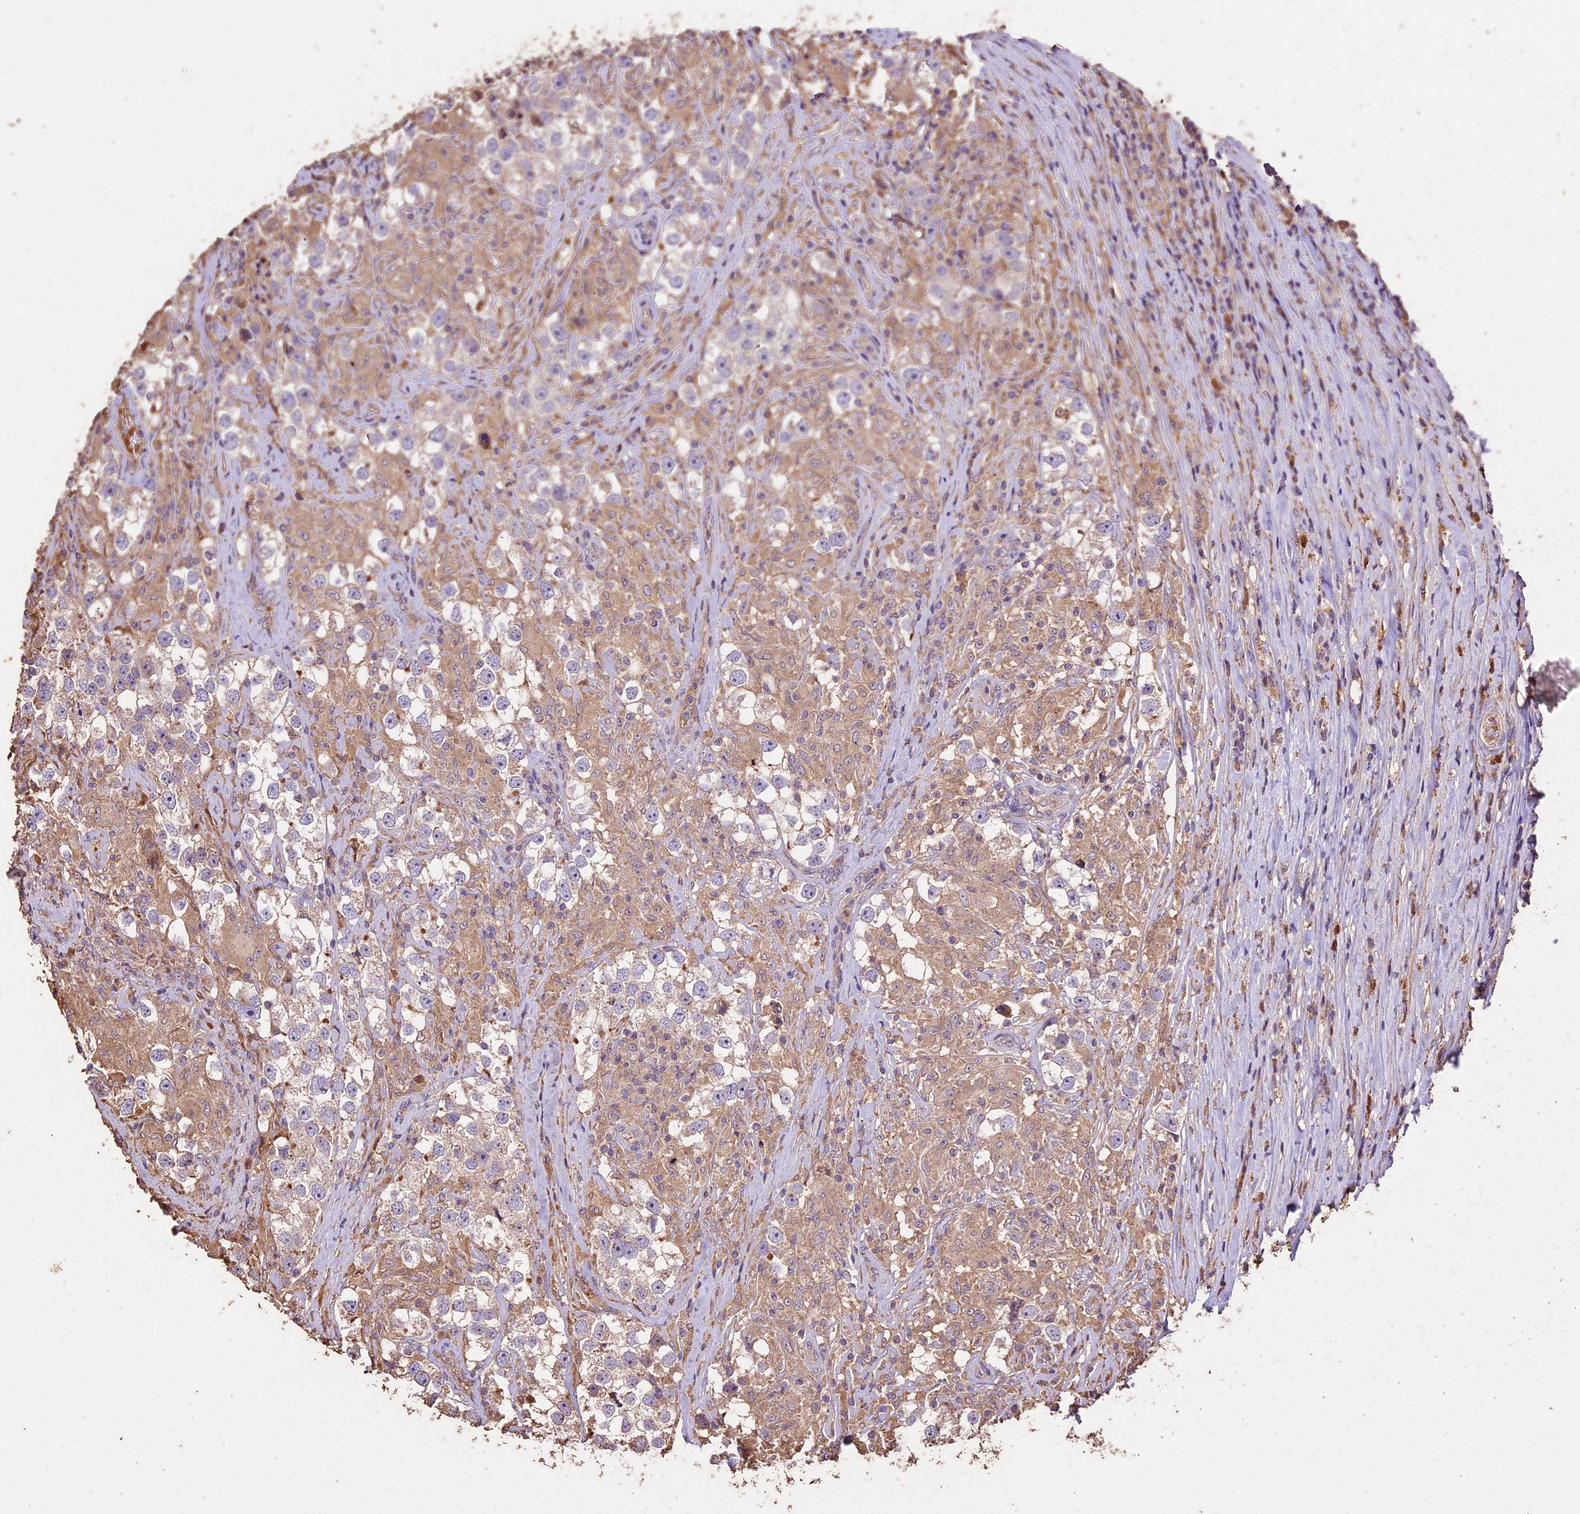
{"staining": {"intensity": "weak", "quantity": "<25%", "location": "cytoplasmic/membranous"}, "tissue": "testis cancer", "cell_type": "Tumor cells", "image_type": "cancer", "snomed": [{"axis": "morphology", "description": "Seminoma, NOS"}, {"axis": "topography", "description": "Testis"}], "caption": "This is an IHC photomicrograph of human testis seminoma. There is no staining in tumor cells.", "gene": "CRLF1", "patient": {"sex": "male", "age": 46}}